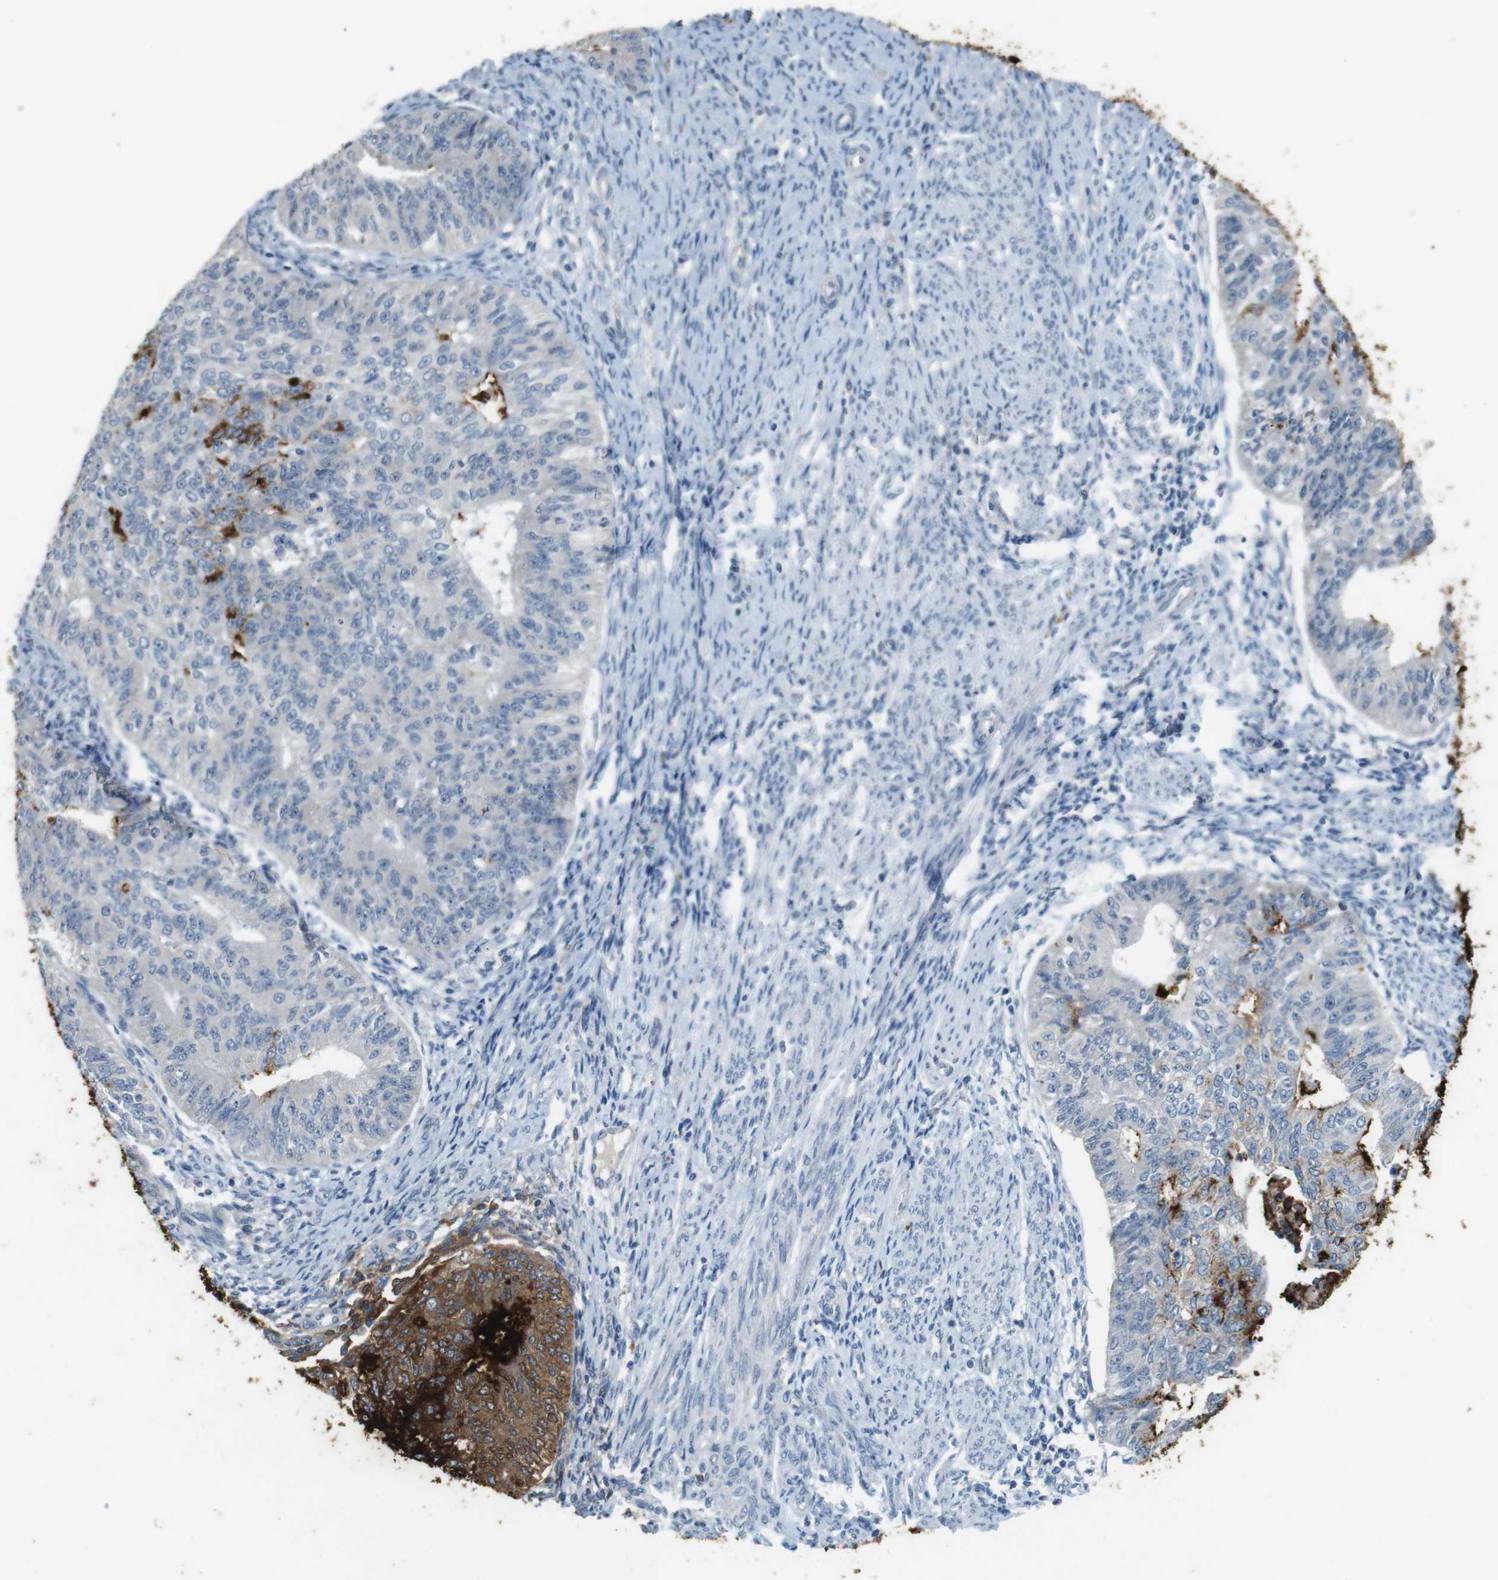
{"staining": {"intensity": "strong", "quantity": "25%-75%", "location": "cytoplasmic/membranous"}, "tissue": "endometrial cancer", "cell_type": "Tumor cells", "image_type": "cancer", "snomed": [{"axis": "morphology", "description": "Adenocarcinoma, NOS"}, {"axis": "topography", "description": "Endometrium"}], "caption": "Endometrial cancer (adenocarcinoma) was stained to show a protein in brown. There is high levels of strong cytoplasmic/membranous staining in approximately 25%-75% of tumor cells.", "gene": "MUC5B", "patient": {"sex": "female", "age": 32}}